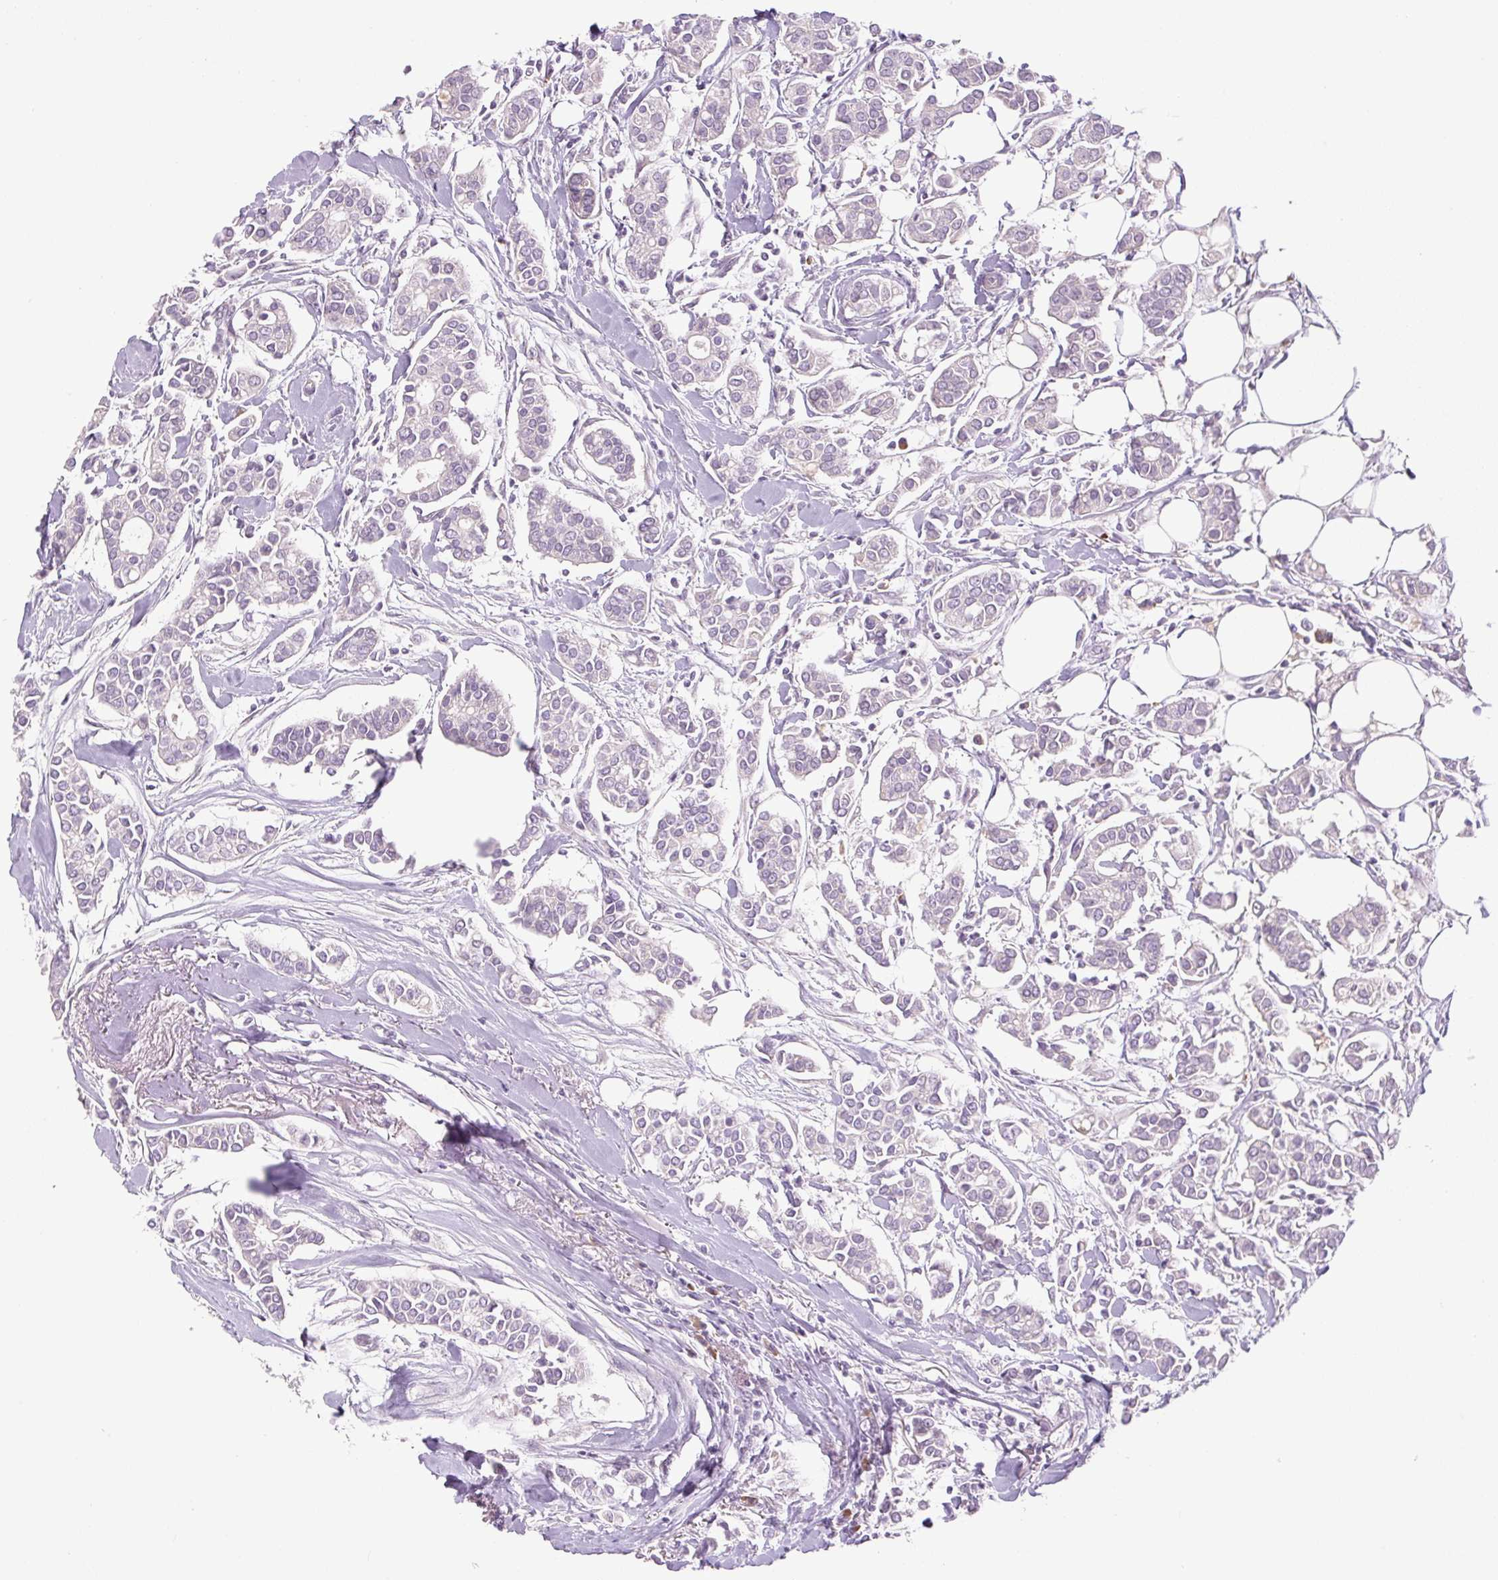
{"staining": {"intensity": "negative", "quantity": "none", "location": "none"}, "tissue": "breast cancer", "cell_type": "Tumor cells", "image_type": "cancer", "snomed": [{"axis": "morphology", "description": "Duct carcinoma"}, {"axis": "topography", "description": "Breast"}], "caption": "Immunohistochemistry of human invasive ductal carcinoma (breast) reveals no staining in tumor cells.", "gene": "TMEM100", "patient": {"sex": "female", "age": 84}}